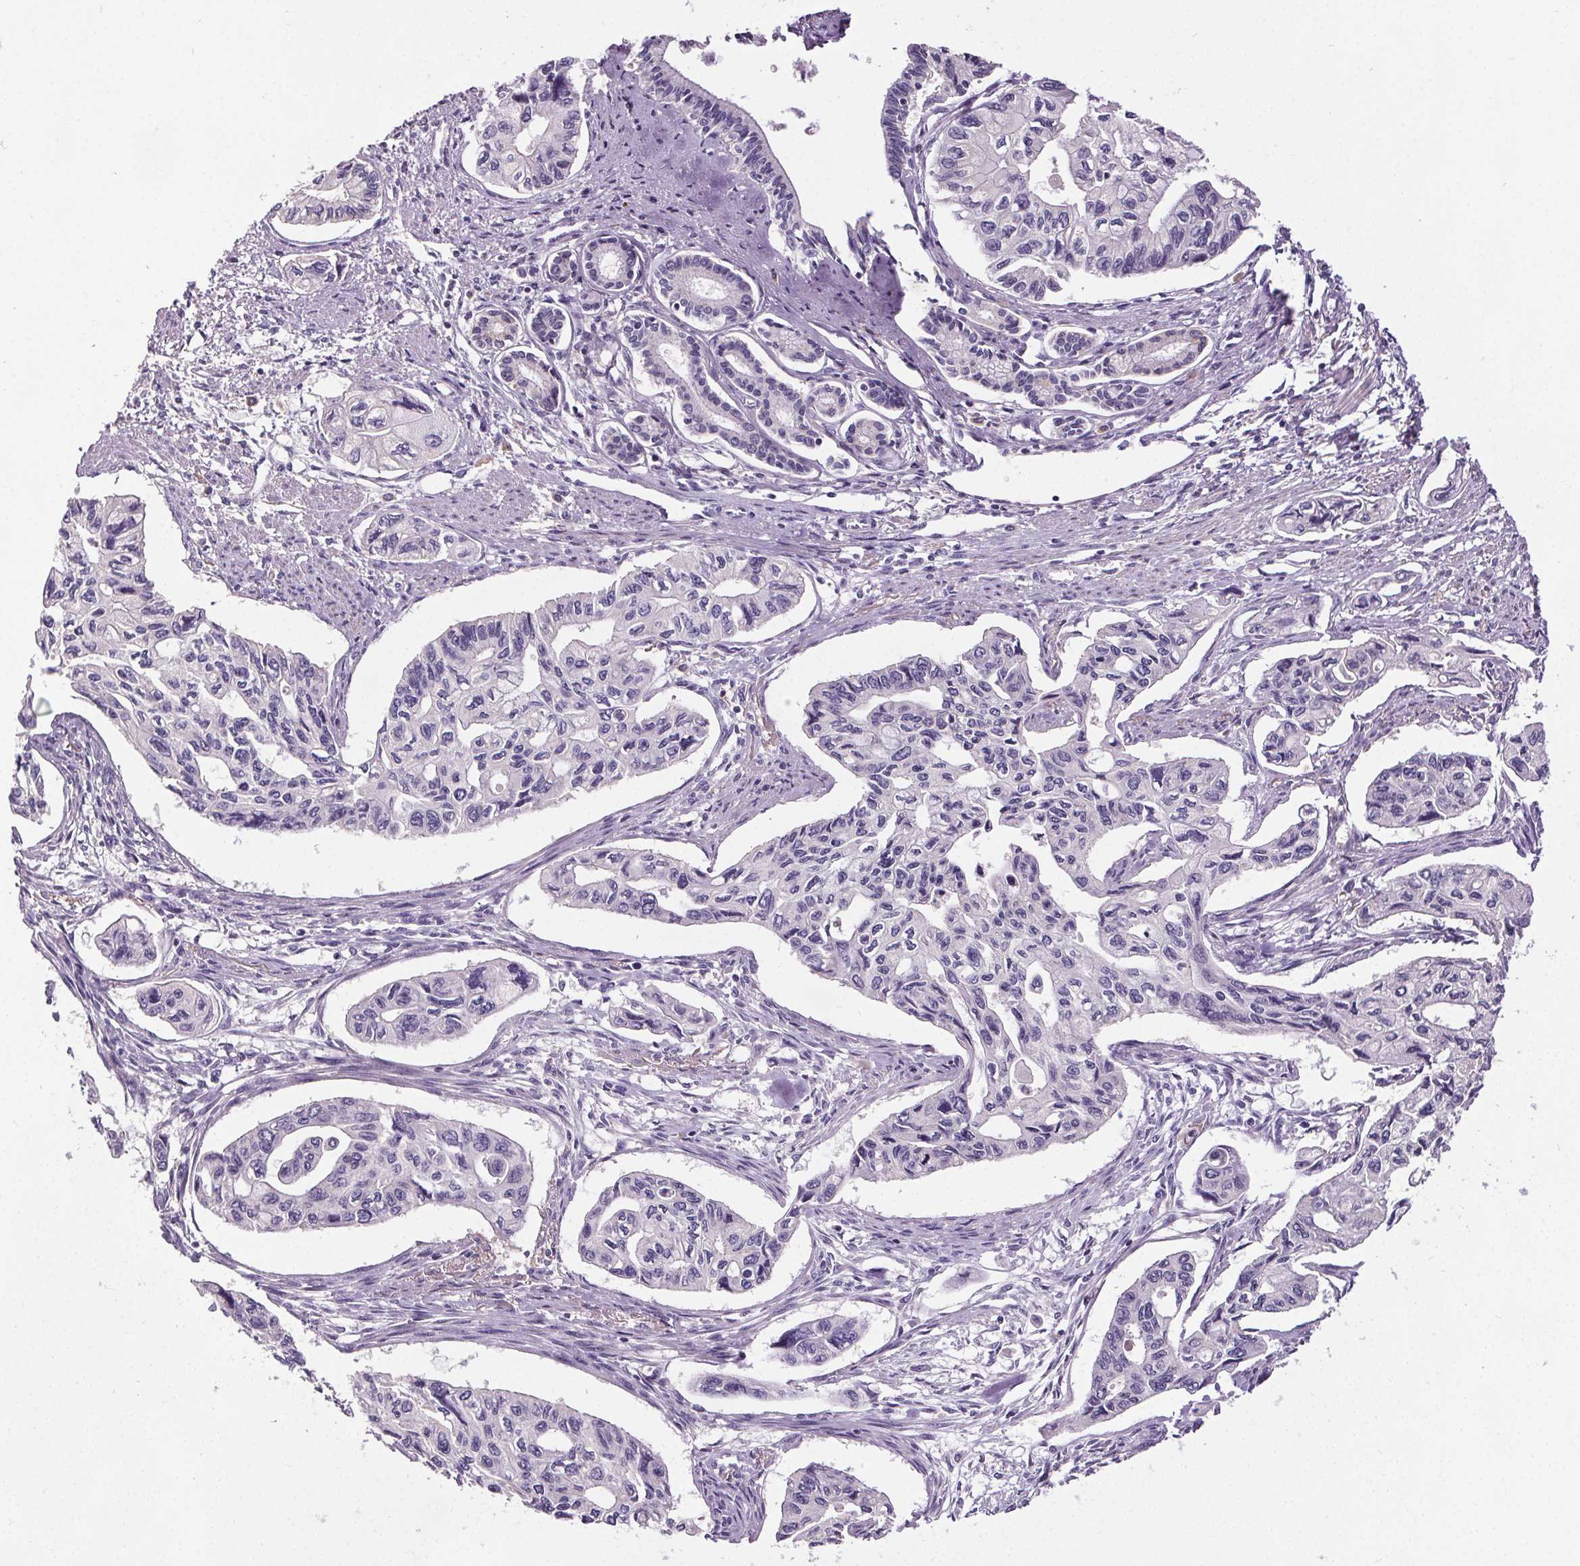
{"staining": {"intensity": "negative", "quantity": "none", "location": "none"}, "tissue": "pancreatic cancer", "cell_type": "Tumor cells", "image_type": "cancer", "snomed": [{"axis": "morphology", "description": "Adenocarcinoma, NOS"}, {"axis": "topography", "description": "Pancreas"}], "caption": "Immunohistochemical staining of pancreatic cancer exhibits no significant expression in tumor cells.", "gene": "GPIHBP1", "patient": {"sex": "female", "age": 76}}